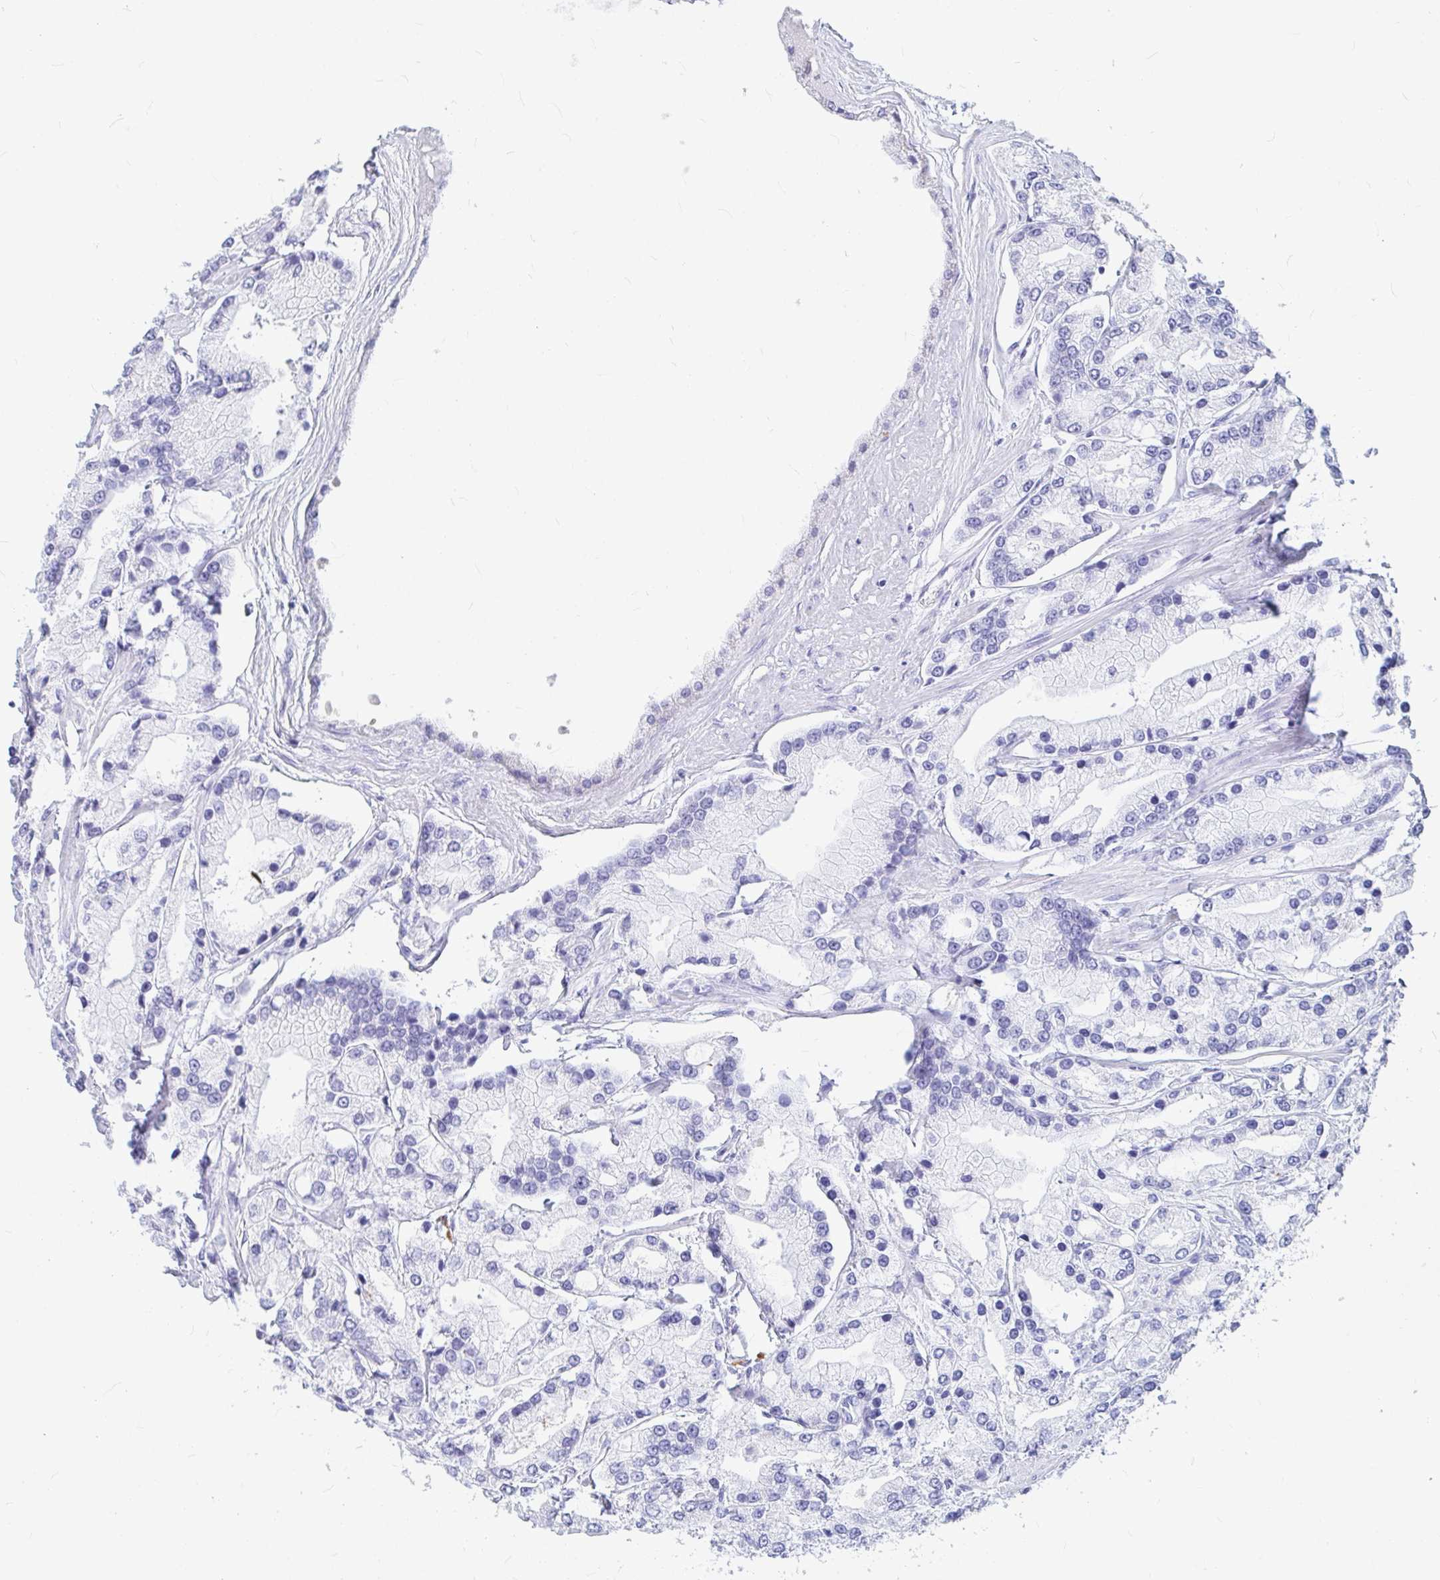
{"staining": {"intensity": "negative", "quantity": "none", "location": "none"}, "tissue": "prostate cancer", "cell_type": "Tumor cells", "image_type": "cancer", "snomed": [{"axis": "morphology", "description": "Adenocarcinoma, High grade"}, {"axis": "topography", "description": "Prostate"}], "caption": "A high-resolution image shows IHC staining of prostate high-grade adenocarcinoma, which displays no significant expression in tumor cells. (DAB IHC, high magnification).", "gene": "OR5J2", "patient": {"sex": "male", "age": 66}}